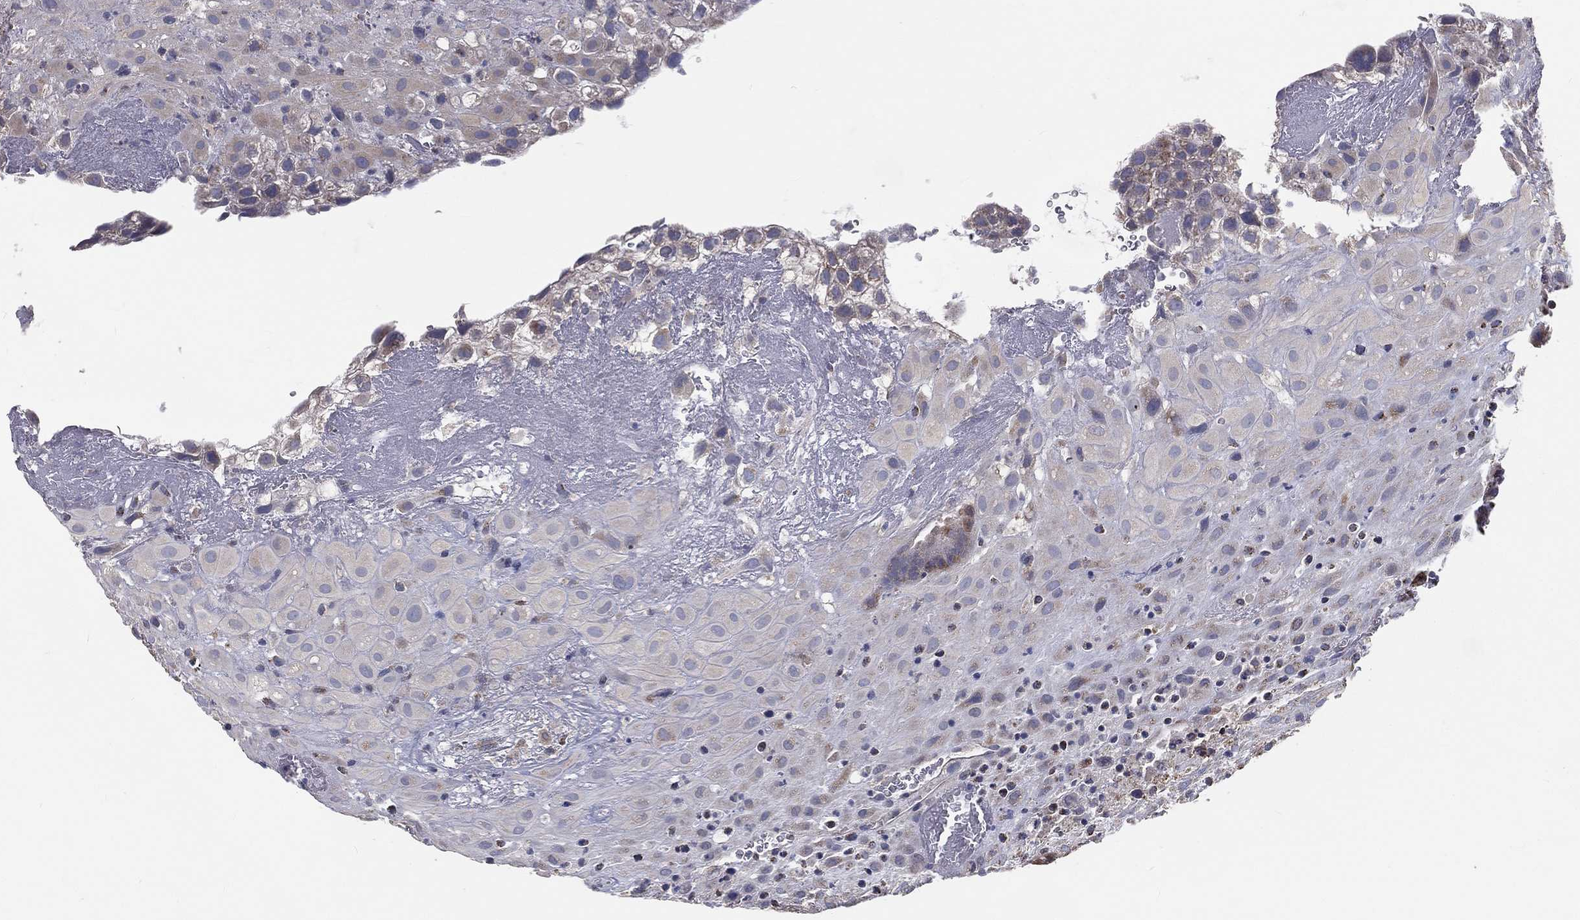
{"staining": {"intensity": "negative", "quantity": "none", "location": "none"}, "tissue": "placenta", "cell_type": "Decidual cells", "image_type": "normal", "snomed": [{"axis": "morphology", "description": "Normal tissue, NOS"}, {"axis": "topography", "description": "Placenta"}], "caption": "Normal placenta was stained to show a protein in brown. There is no significant staining in decidual cells.", "gene": "HADH", "patient": {"sex": "female", "age": 19}}